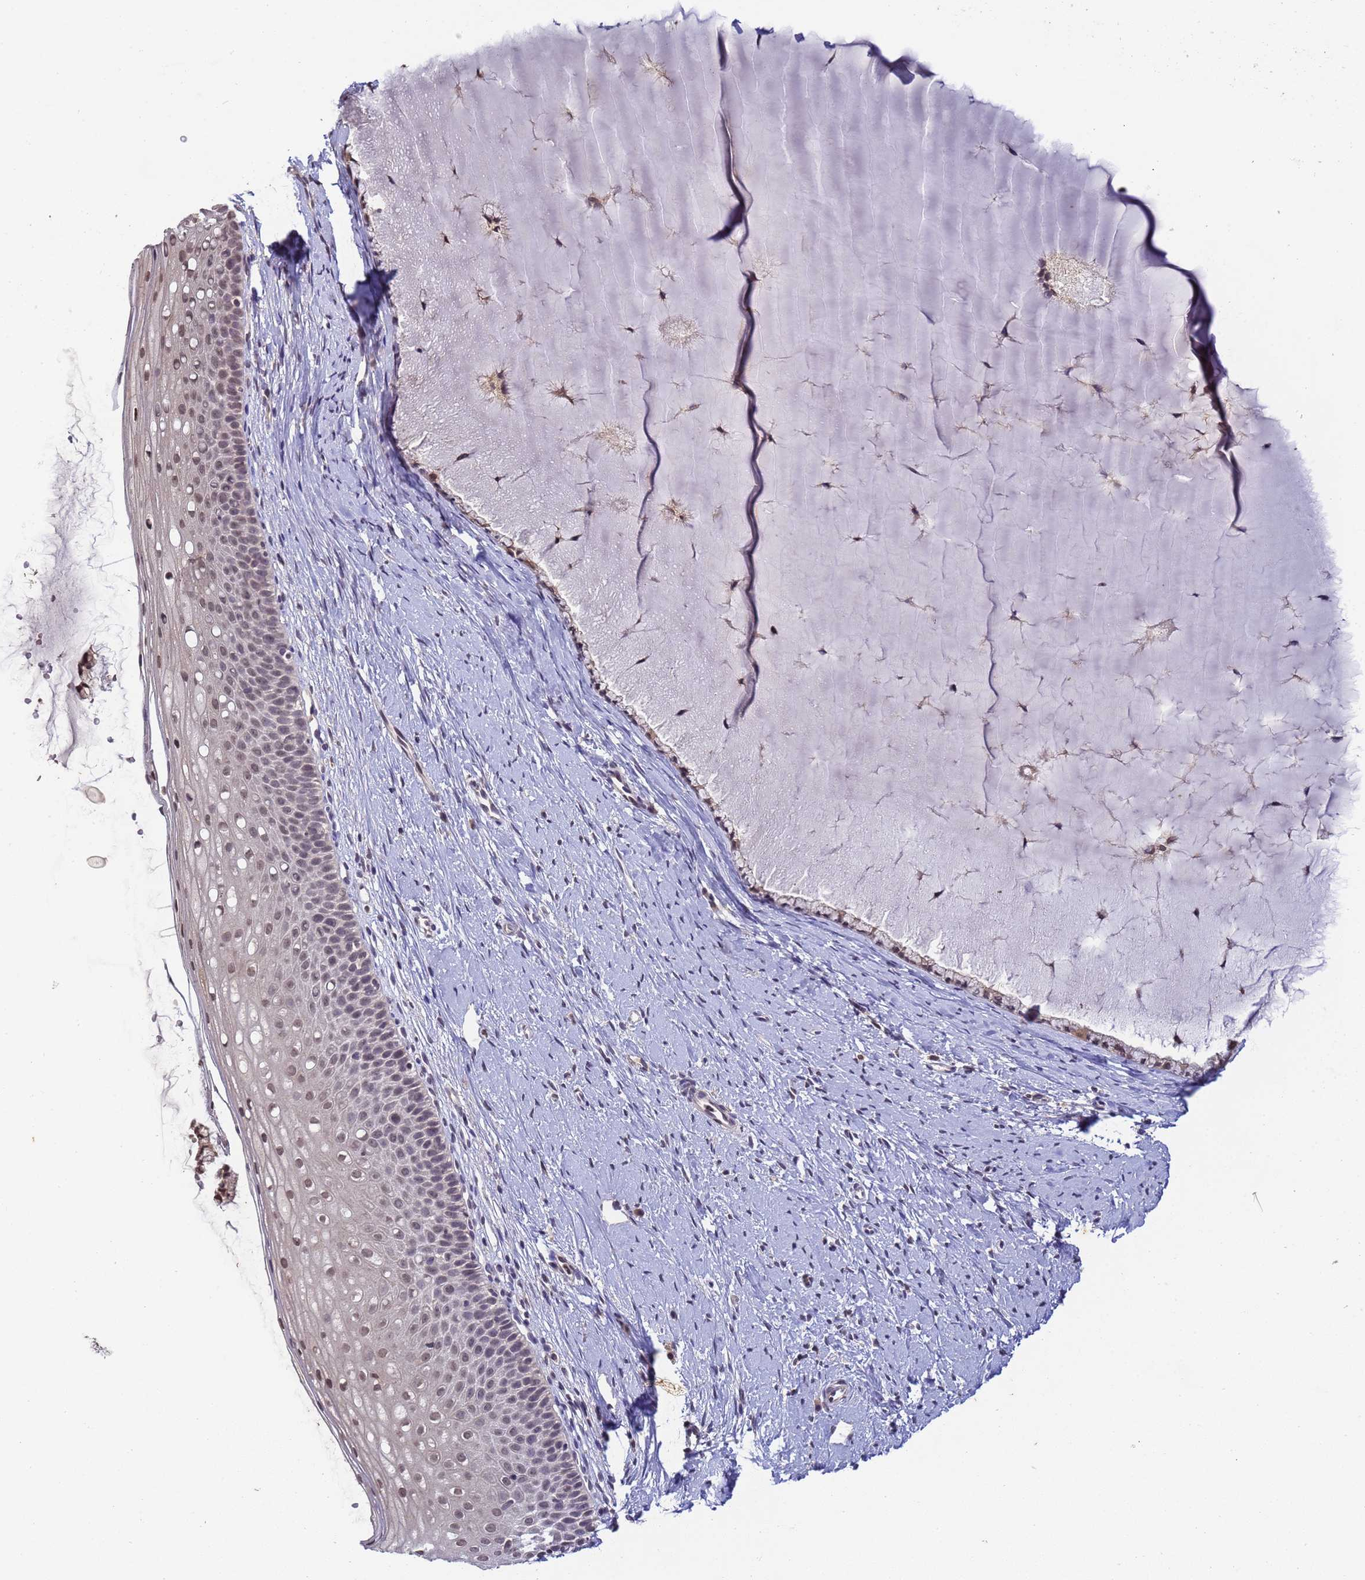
{"staining": {"intensity": "moderate", "quantity": ">75%", "location": "cytoplasmic/membranous"}, "tissue": "cervix", "cell_type": "Glandular cells", "image_type": "normal", "snomed": [{"axis": "morphology", "description": "Normal tissue, NOS"}, {"axis": "topography", "description": "Cervix"}], "caption": "Cervix stained for a protein reveals moderate cytoplasmic/membranous positivity in glandular cells. The staining is performed using DAB (3,3'-diaminobenzidine) brown chromogen to label protein expression. The nuclei are counter-stained blue using hematoxylin.", "gene": "MYL7", "patient": {"sex": "female", "age": 57}}